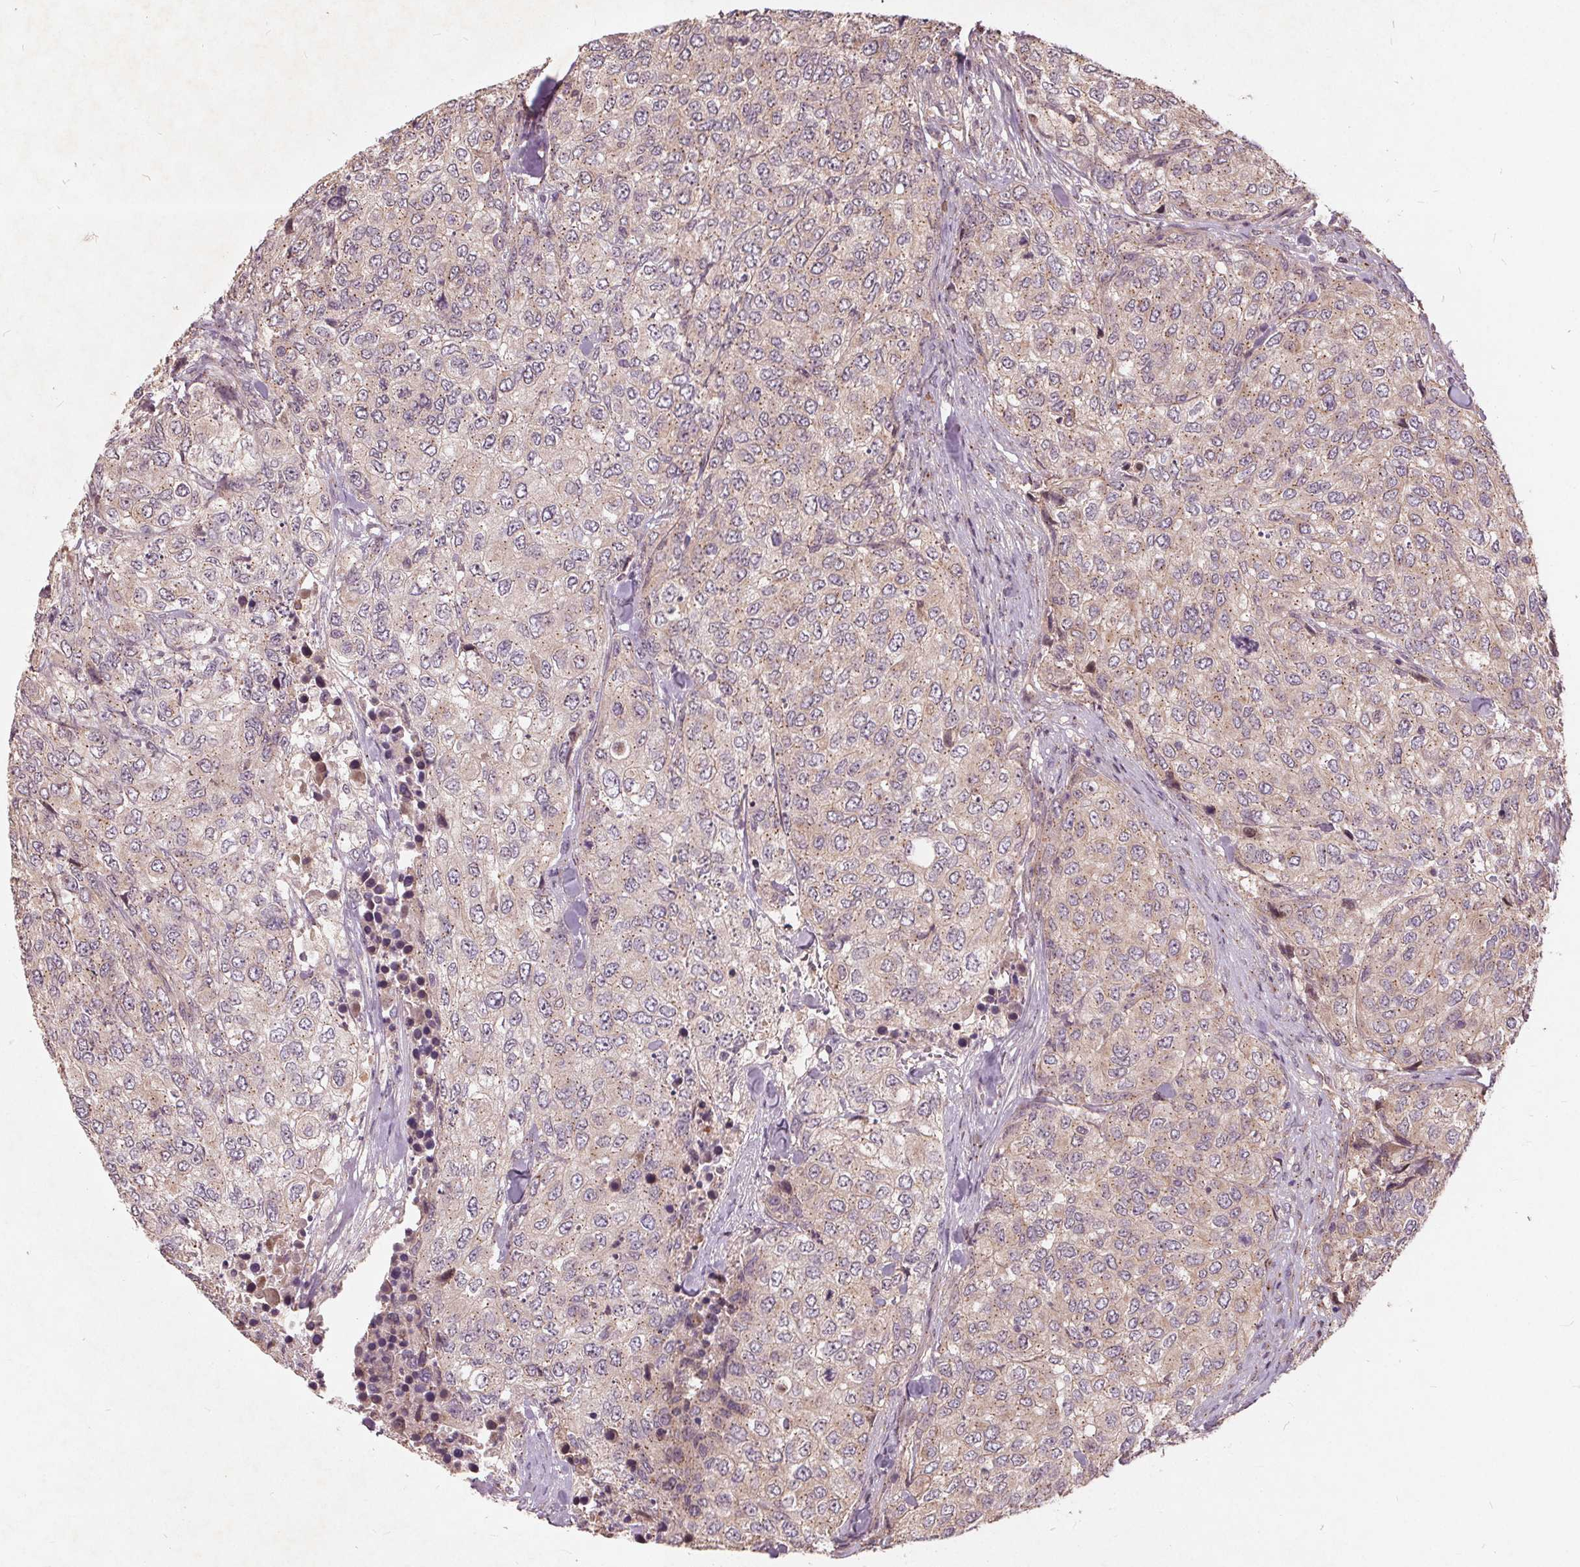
{"staining": {"intensity": "weak", "quantity": "<25%", "location": "cytoplasmic/membranous"}, "tissue": "urothelial cancer", "cell_type": "Tumor cells", "image_type": "cancer", "snomed": [{"axis": "morphology", "description": "Urothelial carcinoma, High grade"}, {"axis": "topography", "description": "Urinary bladder"}], "caption": "There is no significant staining in tumor cells of high-grade urothelial carcinoma.", "gene": "CSNK1G2", "patient": {"sex": "female", "age": 78}}